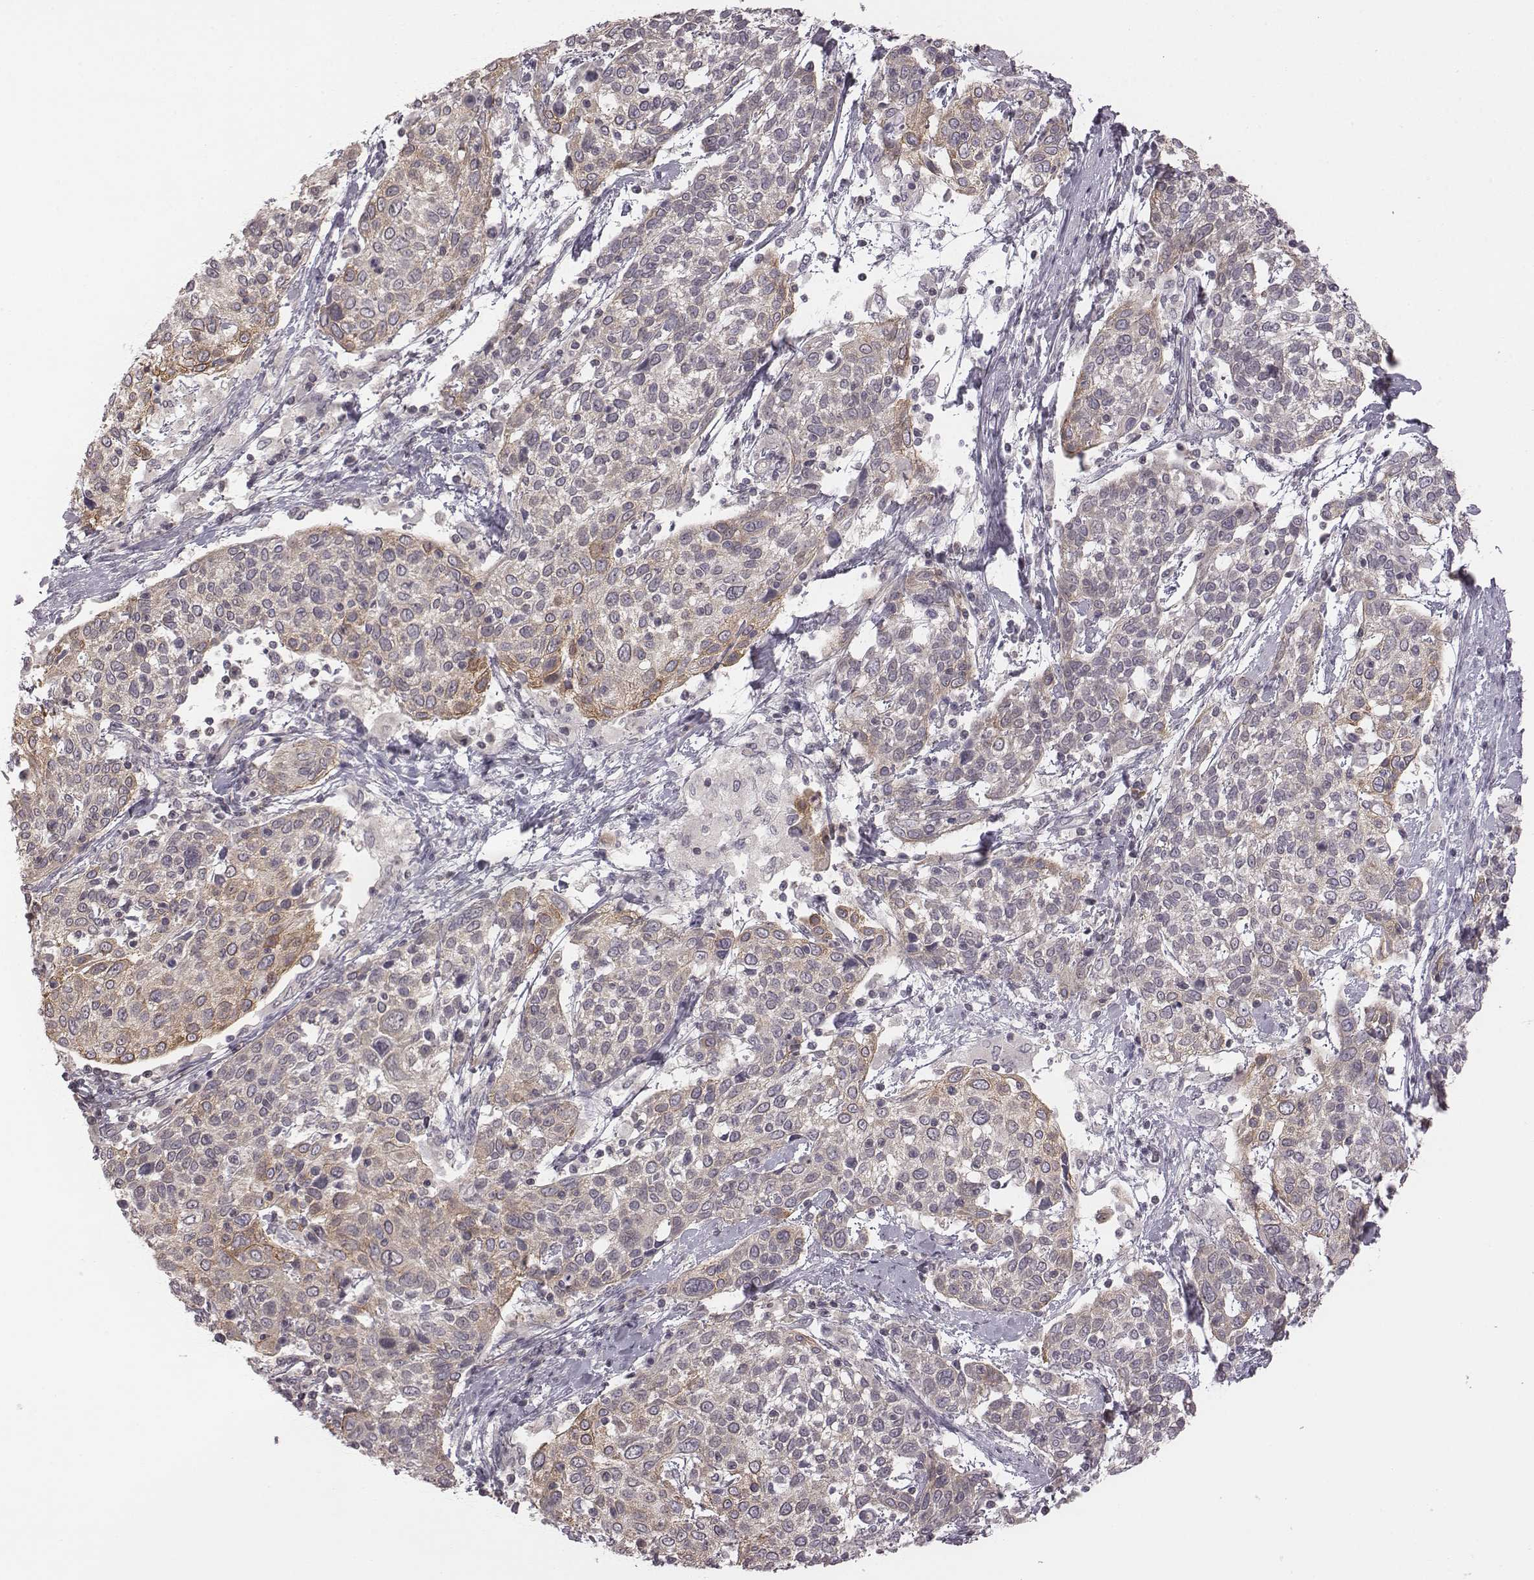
{"staining": {"intensity": "moderate", "quantity": "<25%", "location": "cytoplasmic/membranous"}, "tissue": "cervical cancer", "cell_type": "Tumor cells", "image_type": "cancer", "snomed": [{"axis": "morphology", "description": "Squamous cell carcinoma, NOS"}, {"axis": "topography", "description": "Cervix"}], "caption": "Squamous cell carcinoma (cervical) stained for a protein (brown) reveals moderate cytoplasmic/membranous positive staining in approximately <25% of tumor cells.", "gene": "BICDL1", "patient": {"sex": "female", "age": 61}}